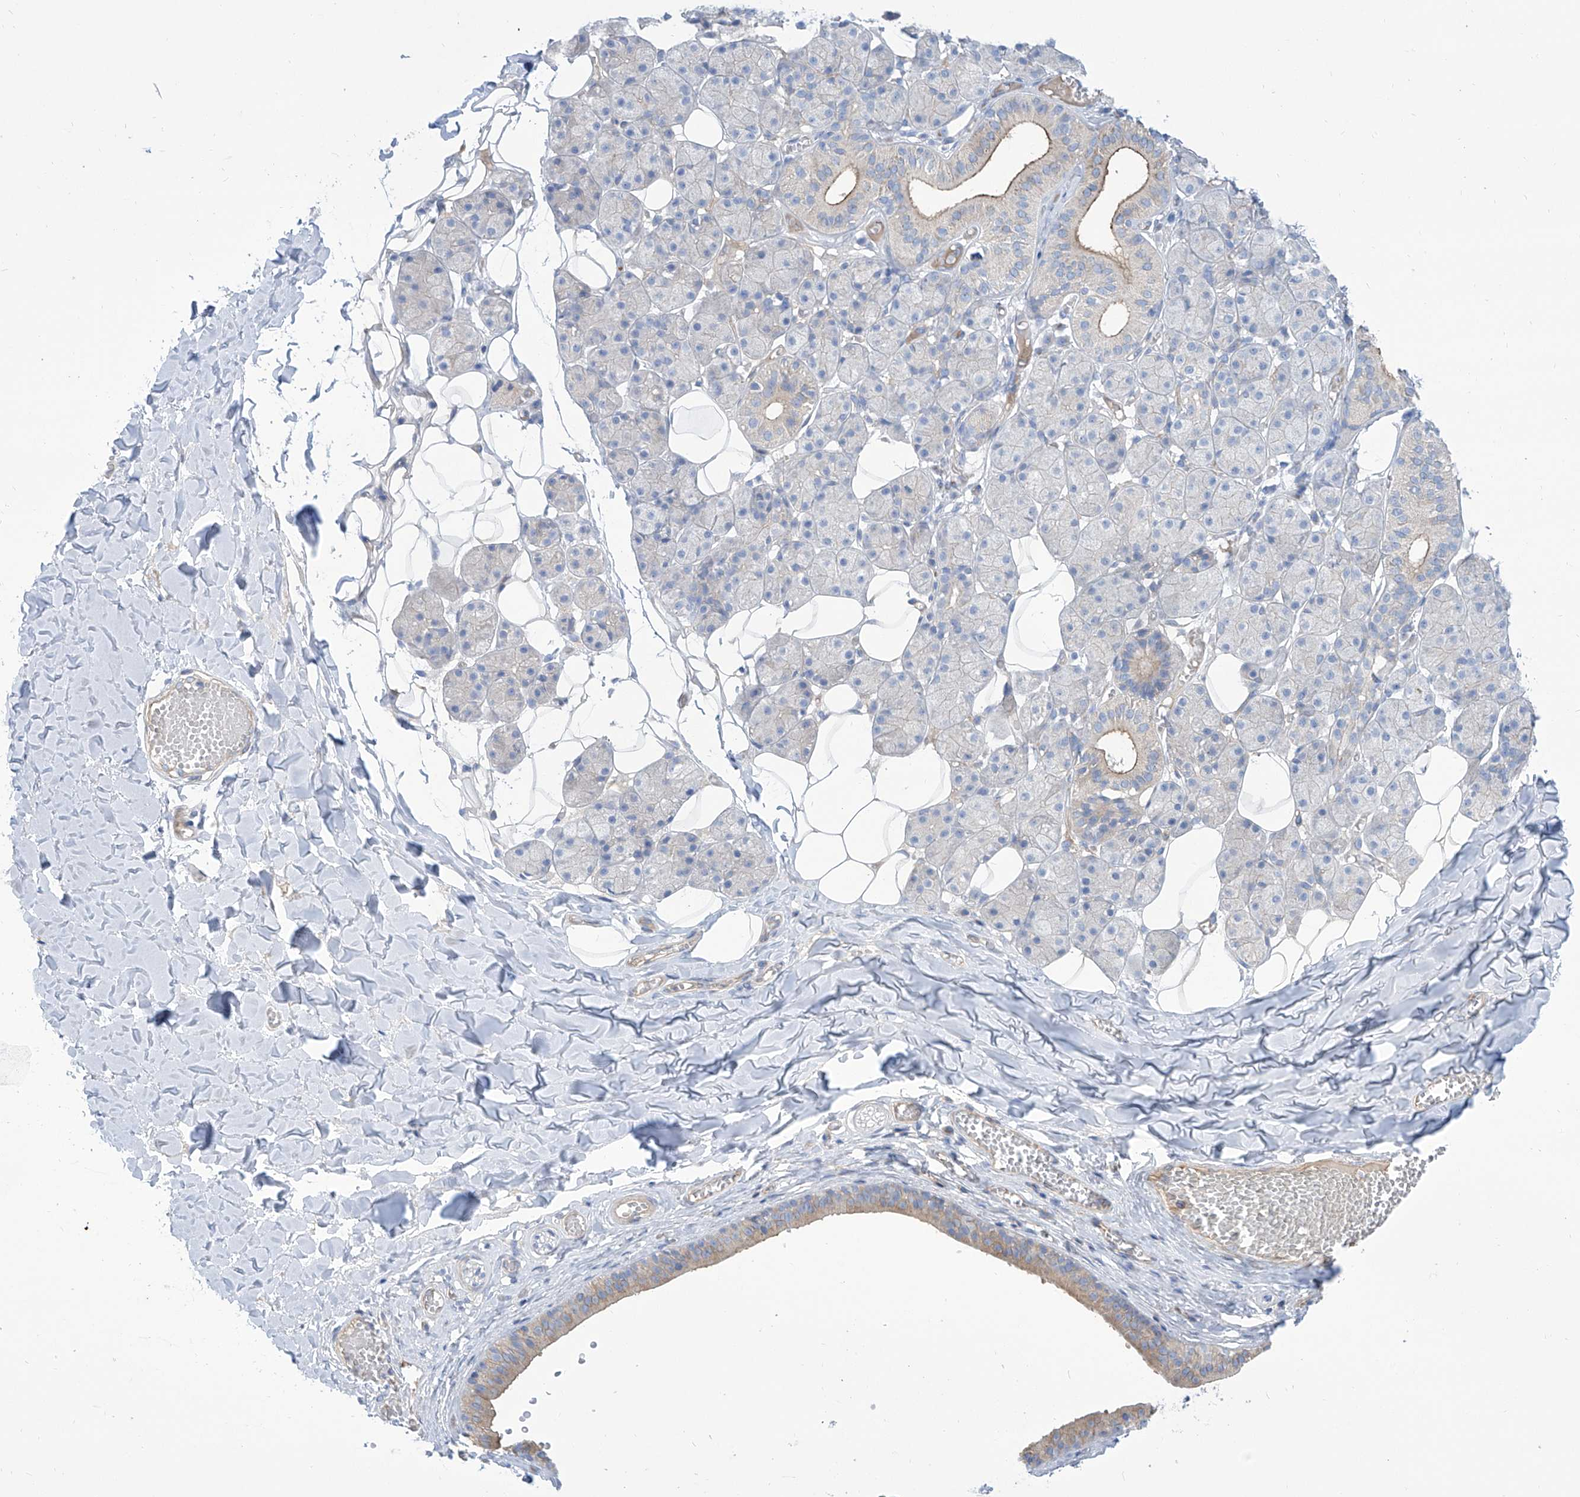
{"staining": {"intensity": "weak", "quantity": "<25%", "location": "cytoplasmic/membranous"}, "tissue": "salivary gland", "cell_type": "Glandular cells", "image_type": "normal", "snomed": [{"axis": "morphology", "description": "Normal tissue, NOS"}, {"axis": "topography", "description": "Salivary gland"}], "caption": "This is an IHC image of normal salivary gland. There is no positivity in glandular cells.", "gene": "TMEM209", "patient": {"sex": "female", "age": 33}}